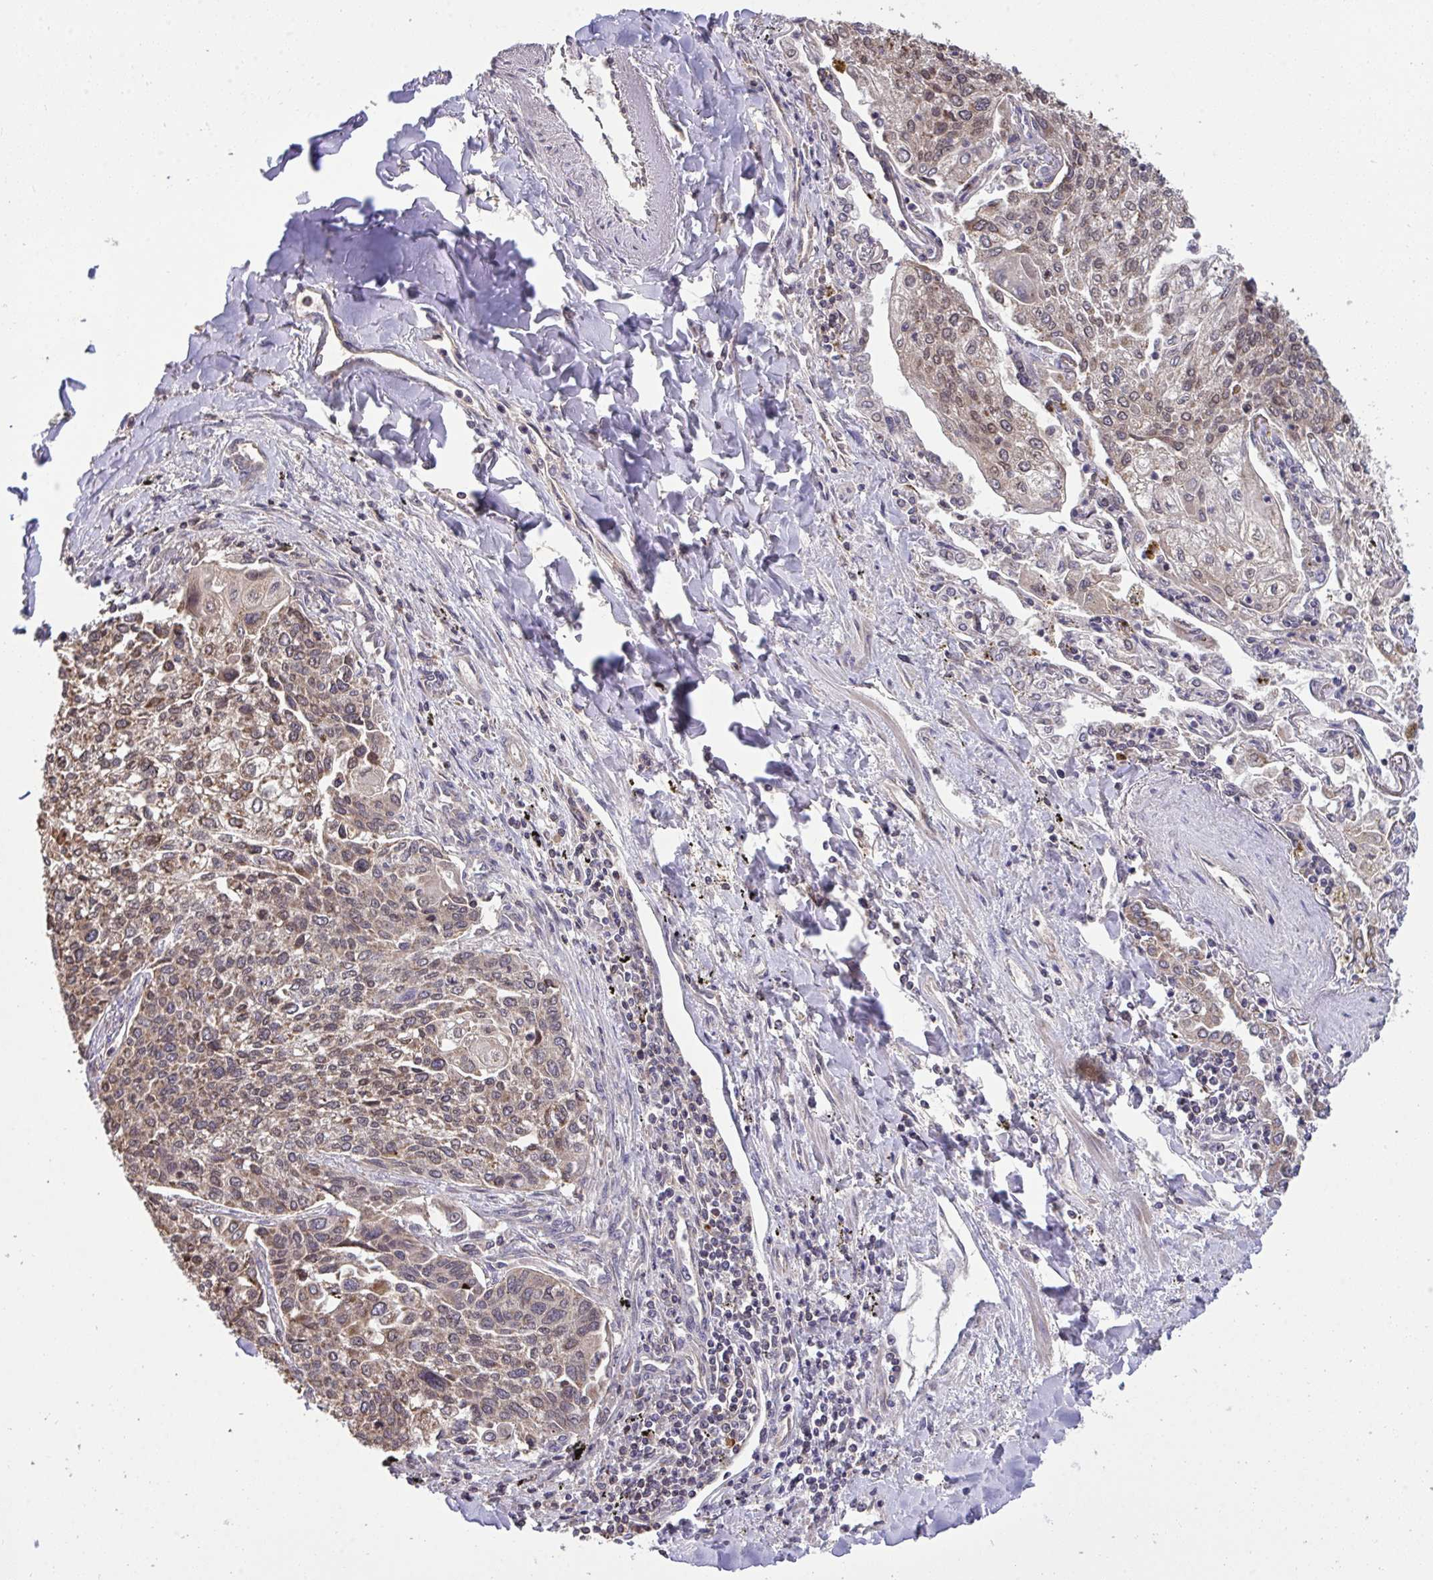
{"staining": {"intensity": "weak", "quantity": ">75%", "location": "cytoplasmic/membranous"}, "tissue": "lung cancer", "cell_type": "Tumor cells", "image_type": "cancer", "snomed": [{"axis": "morphology", "description": "Squamous cell carcinoma, NOS"}, {"axis": "topography", "description": "Lung"}], "caption": "A low amount of weak cytoplasmic/membranous expression is seen in approximately >75% of tumor cells in lung cancer tissue. The protein is shown in brown color, while the nuclei are stained blue.", "gene": "PPM1H", "patient": {"sex": "male", "age": 74}}